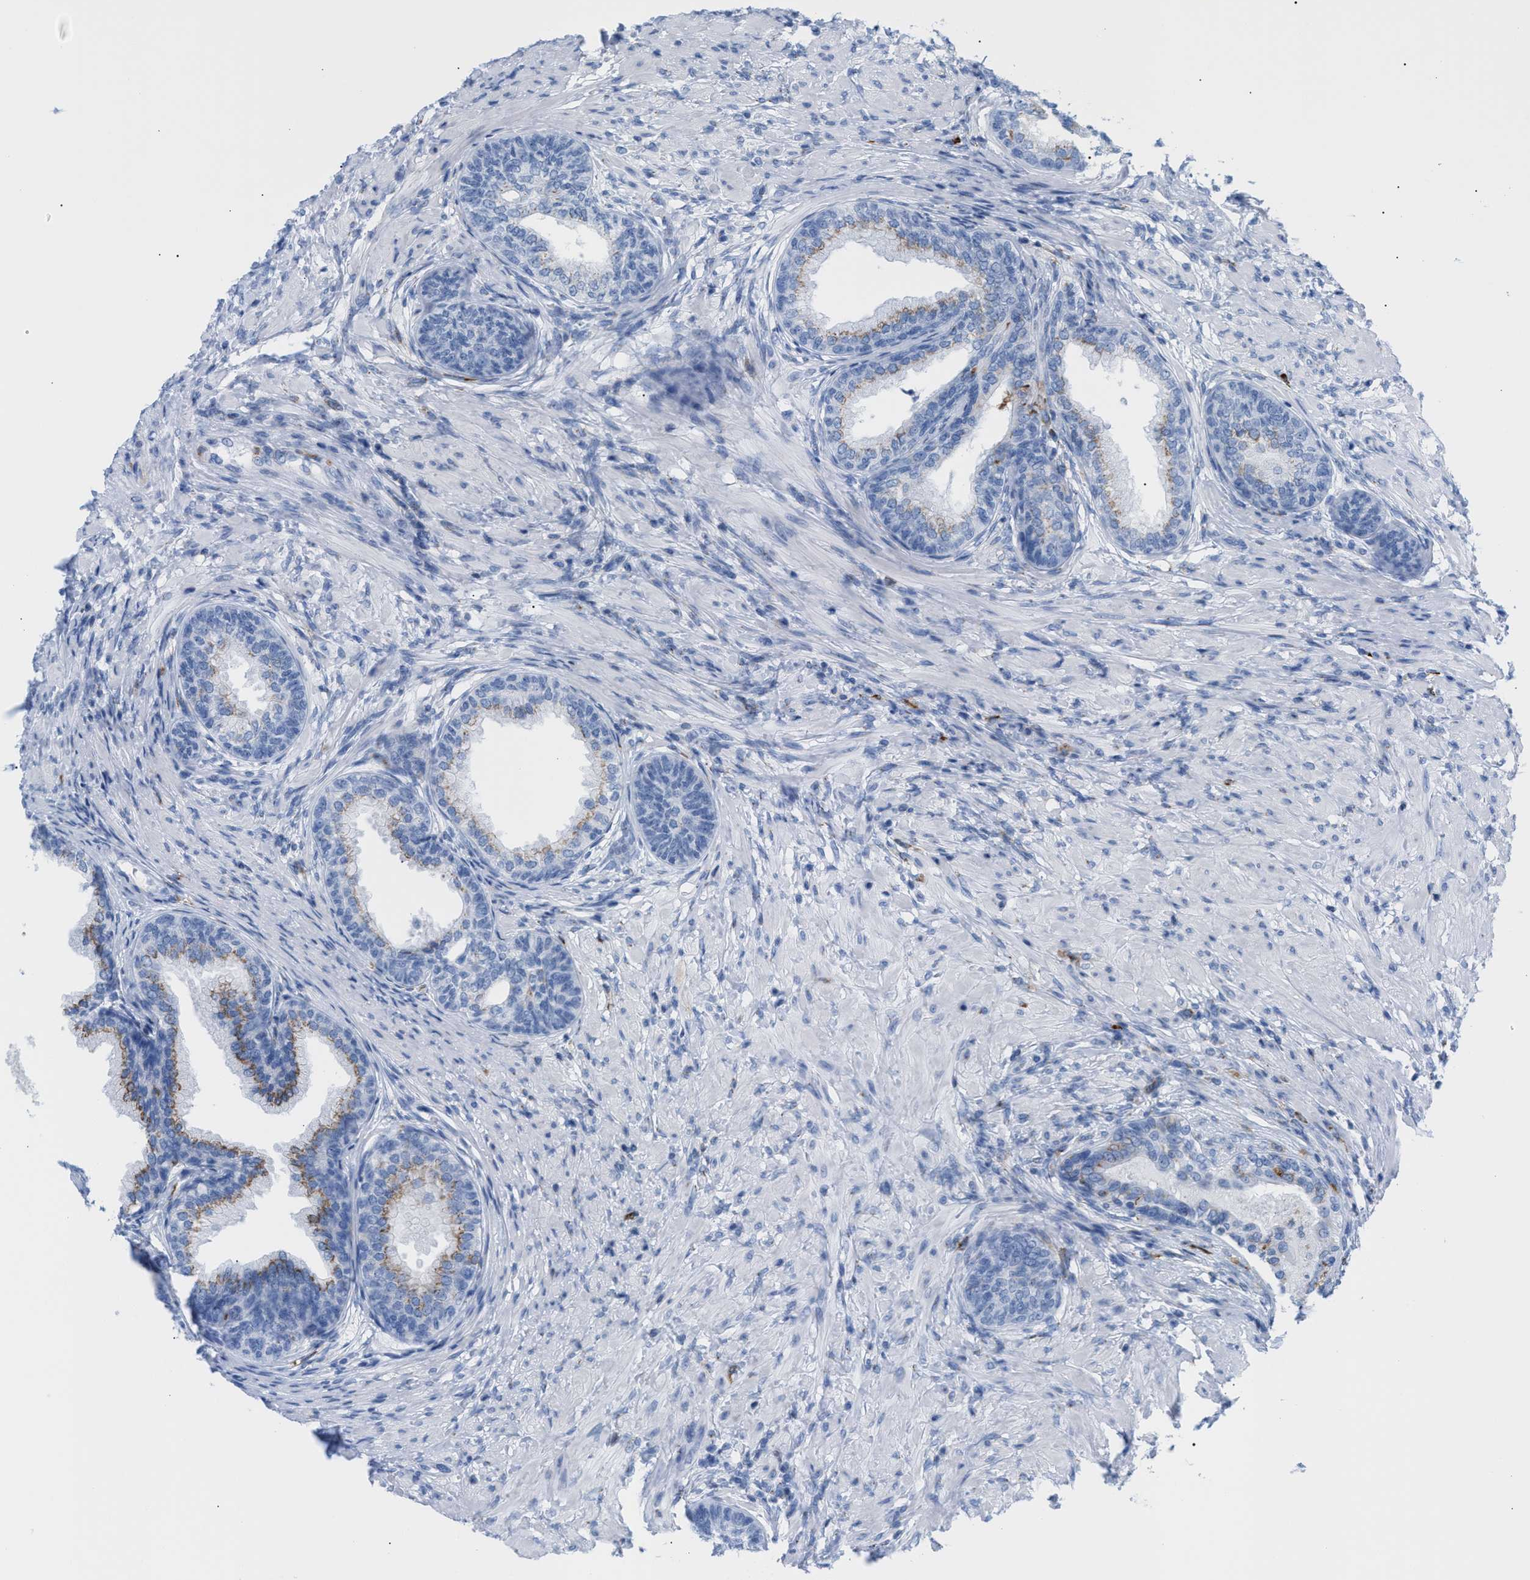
{"staining": {"intensity": "moderate", "quantity": "25%-75%", "location": "cytoplasmic/membranous"}, "tissue": "prostate", "cell_type": "Glandular cells", "image_type": "normal", "snomed": [{"axis": "morphology", "description": "Normal tissue, NOS"}, {"axis": "topography", "description": "Prostate"}], "caption": "Approximately 25%-75% of glandular cells in unremarkable prostate demonstrate moderate cytoplasmic/membranous protein positivity as visualized by brown immunohistochemical staining.", "gene": "TACC3", "patient": {"sex": "male", "age": 76}}